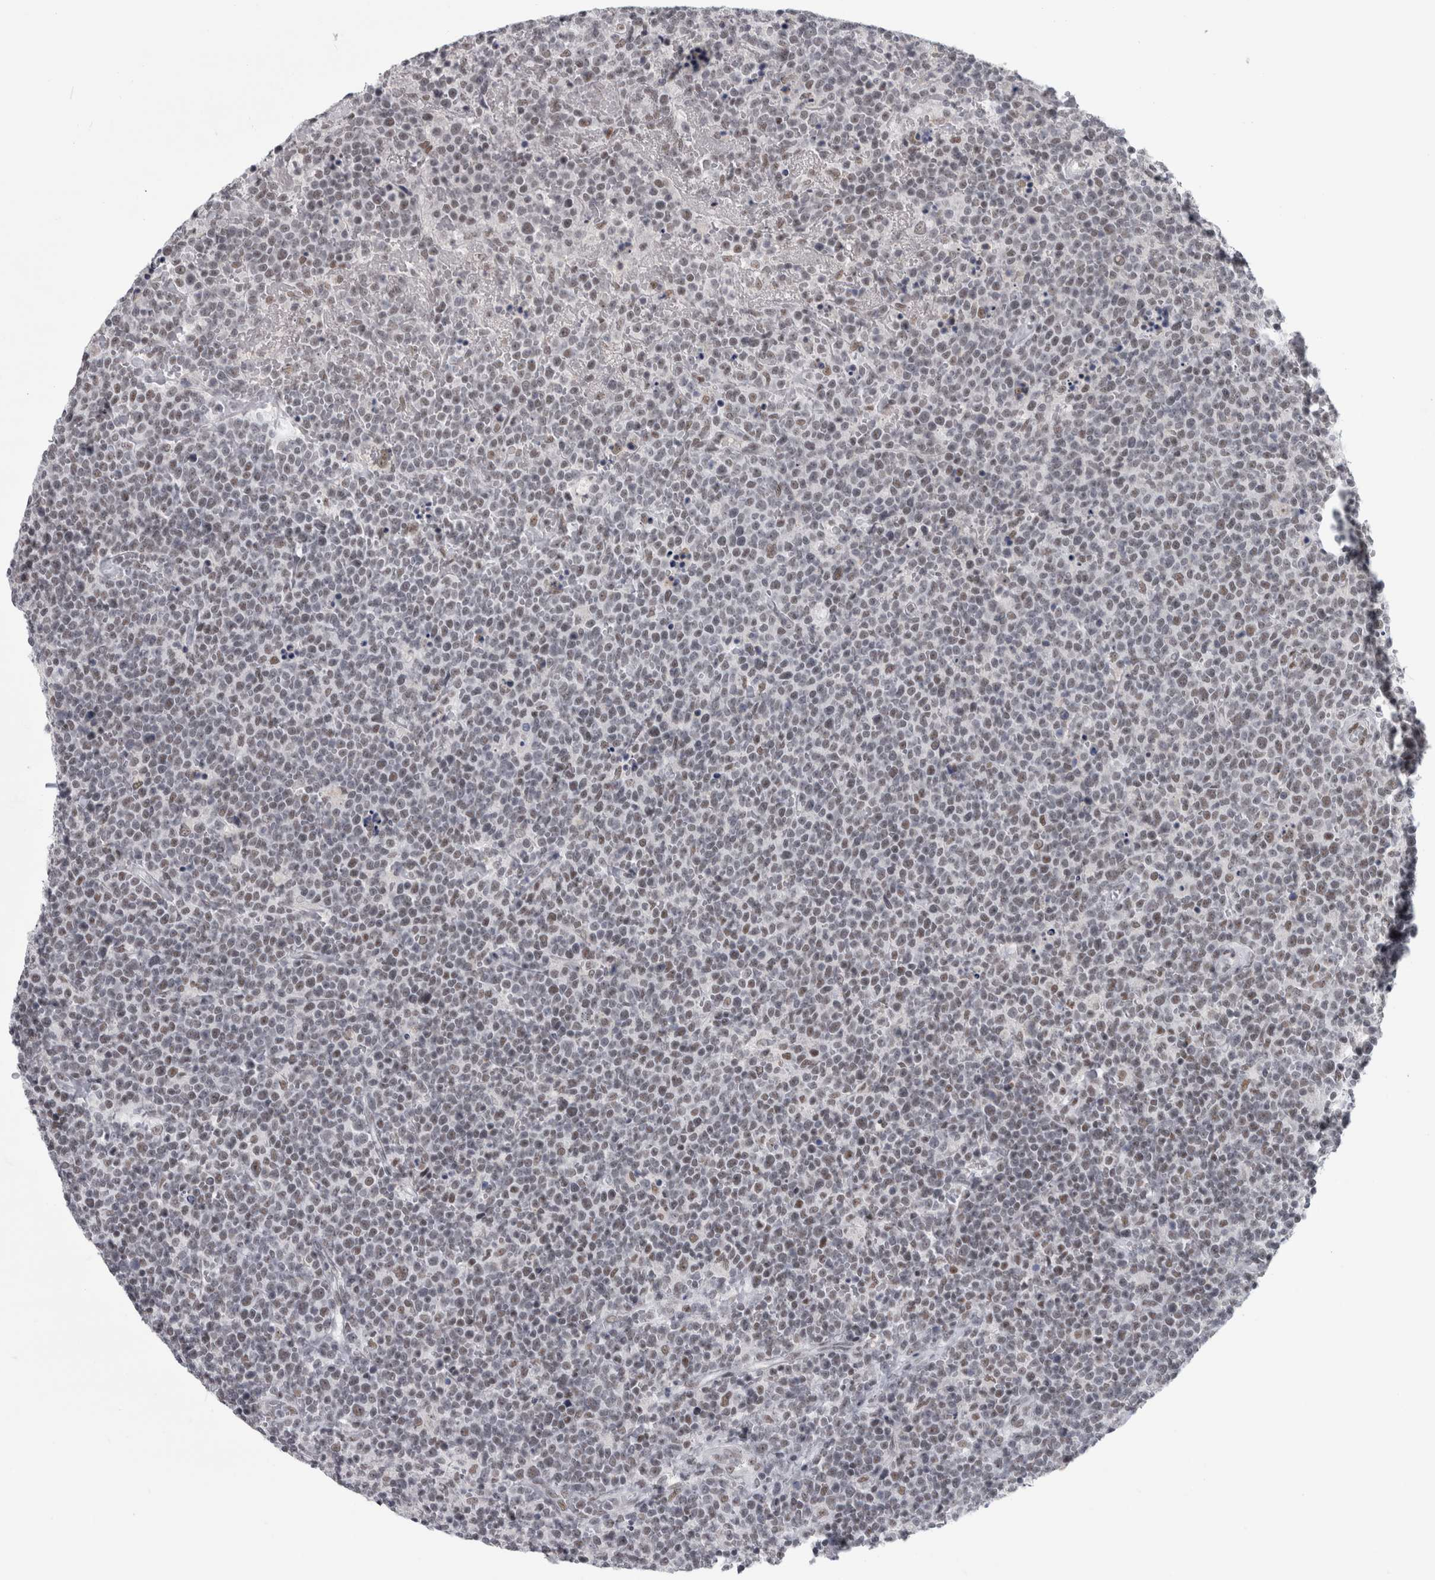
{"staining": {"intensity": "weak", "quantity": "25%-75%", "location": "nuclear"}, "tissue": "lymphoma", "cell_type": "Tumor cells", "image_type": "cancer", "snomed": [{"axis": "morphology", "description": "Malignant lymphoma, non-Hodgkin's type, High grade"}, {"axis": "topography", "description": "Lymph node"}], "caption": "A brown stain labels weak nuclear expression of a protein in malignant lymphoma, non-Hodgkin's type (high-grade) tumor cells.", "gene": "ARID4B", "patient": {"sex": "male", "age": 61}}